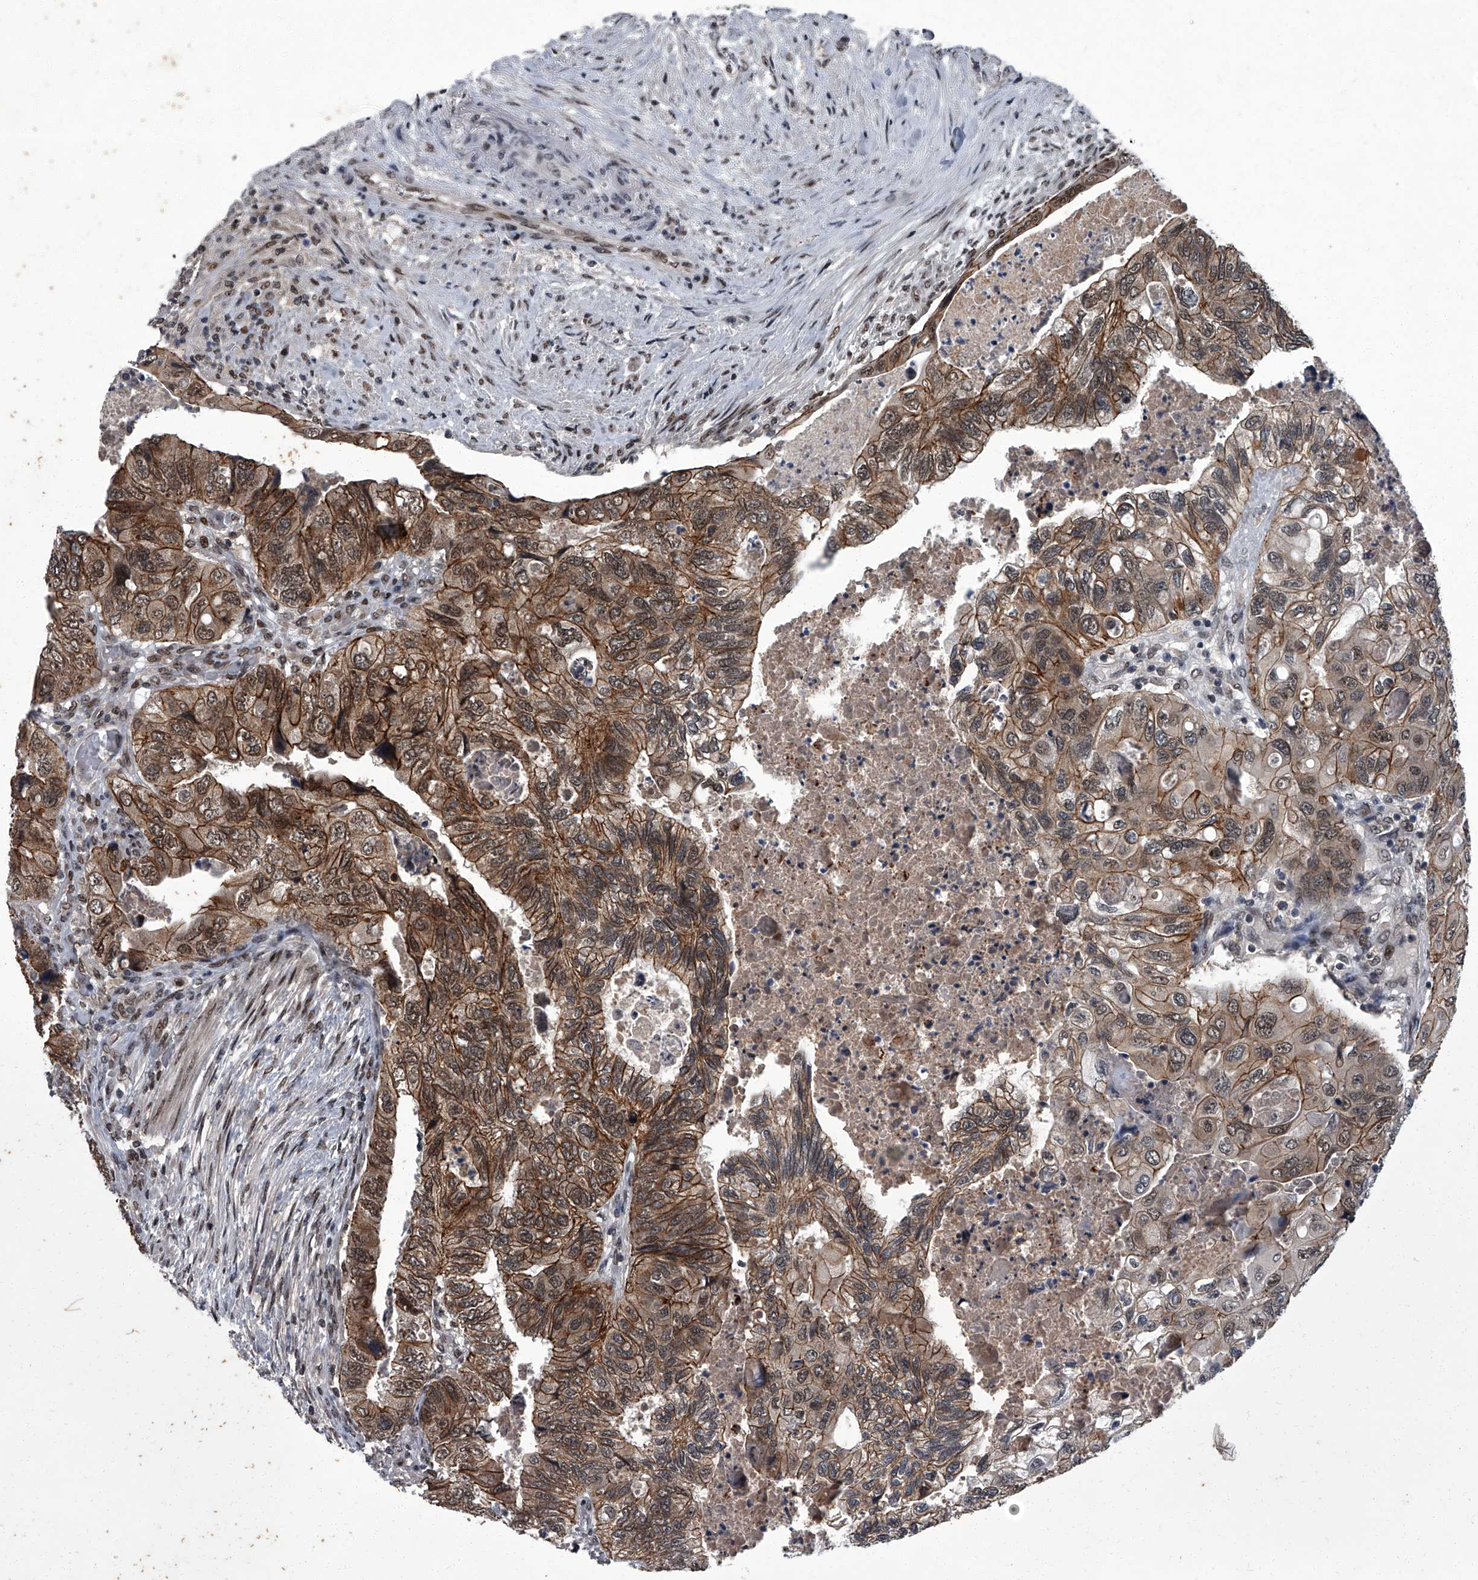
{"staining": {"intensity": "moderate", "quantity": ">75%", "location": "cytoplasmic/membranous,nuclear"}, "tissue": "colorectal cancer", "cell_type": "Tumor cells", "image_type": "cancer", "snomed": [{"axis": "morphology", "description": "Adenocarcinoma, NOS"}, {"axis": "topography", "description": "Rectum"}], "caption": "A medium amount of moderate cytoplasmic/membranous and nuclear staining is appreciated in about >75% of tumor cells in colorectal cancer (adenocarcinoma) tissue.", "gene": "ZNF518B", "patient": {"sex": "male", "age": 63}}